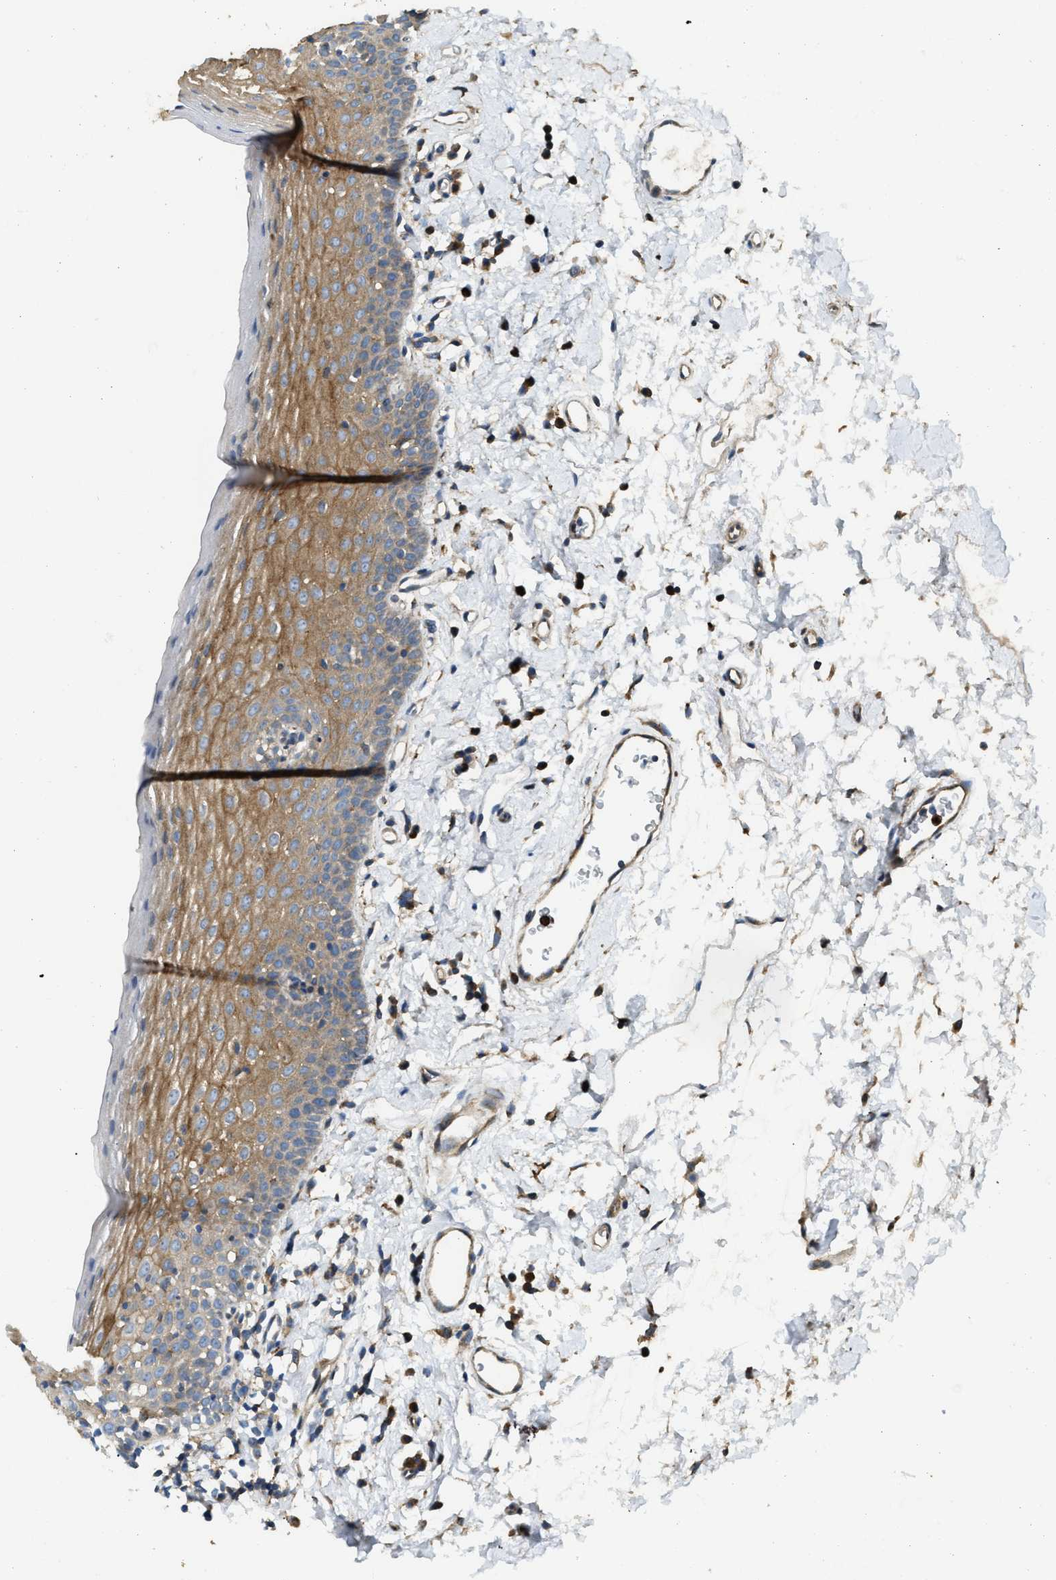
{"staining": {"intensity": "moderate", "quantity": "<25%", "location": "cytoplasmic/membranous"}, "tissue": "oral mucosa", "cell_type": "Squamous epithelial cells", "image_type": "normal", "snomed": [{"axis": "morphology", "description": "Normal tissue, NOS"}, {"axis": "topography", "description": "Oral tissue"}], "caption": "Protein analysis of benign oral mucosa demonstrates moderate cytoplasmic/membranous positivity in approximately <25% of squamous epithelial cells. The protein of interest is stained brown, and the nuclei are stained in blue (DAB IHC with brightfield microscopy, high magnification).", "gene": "TMEM68", "patient": {"sex": "male", "age": 66}}